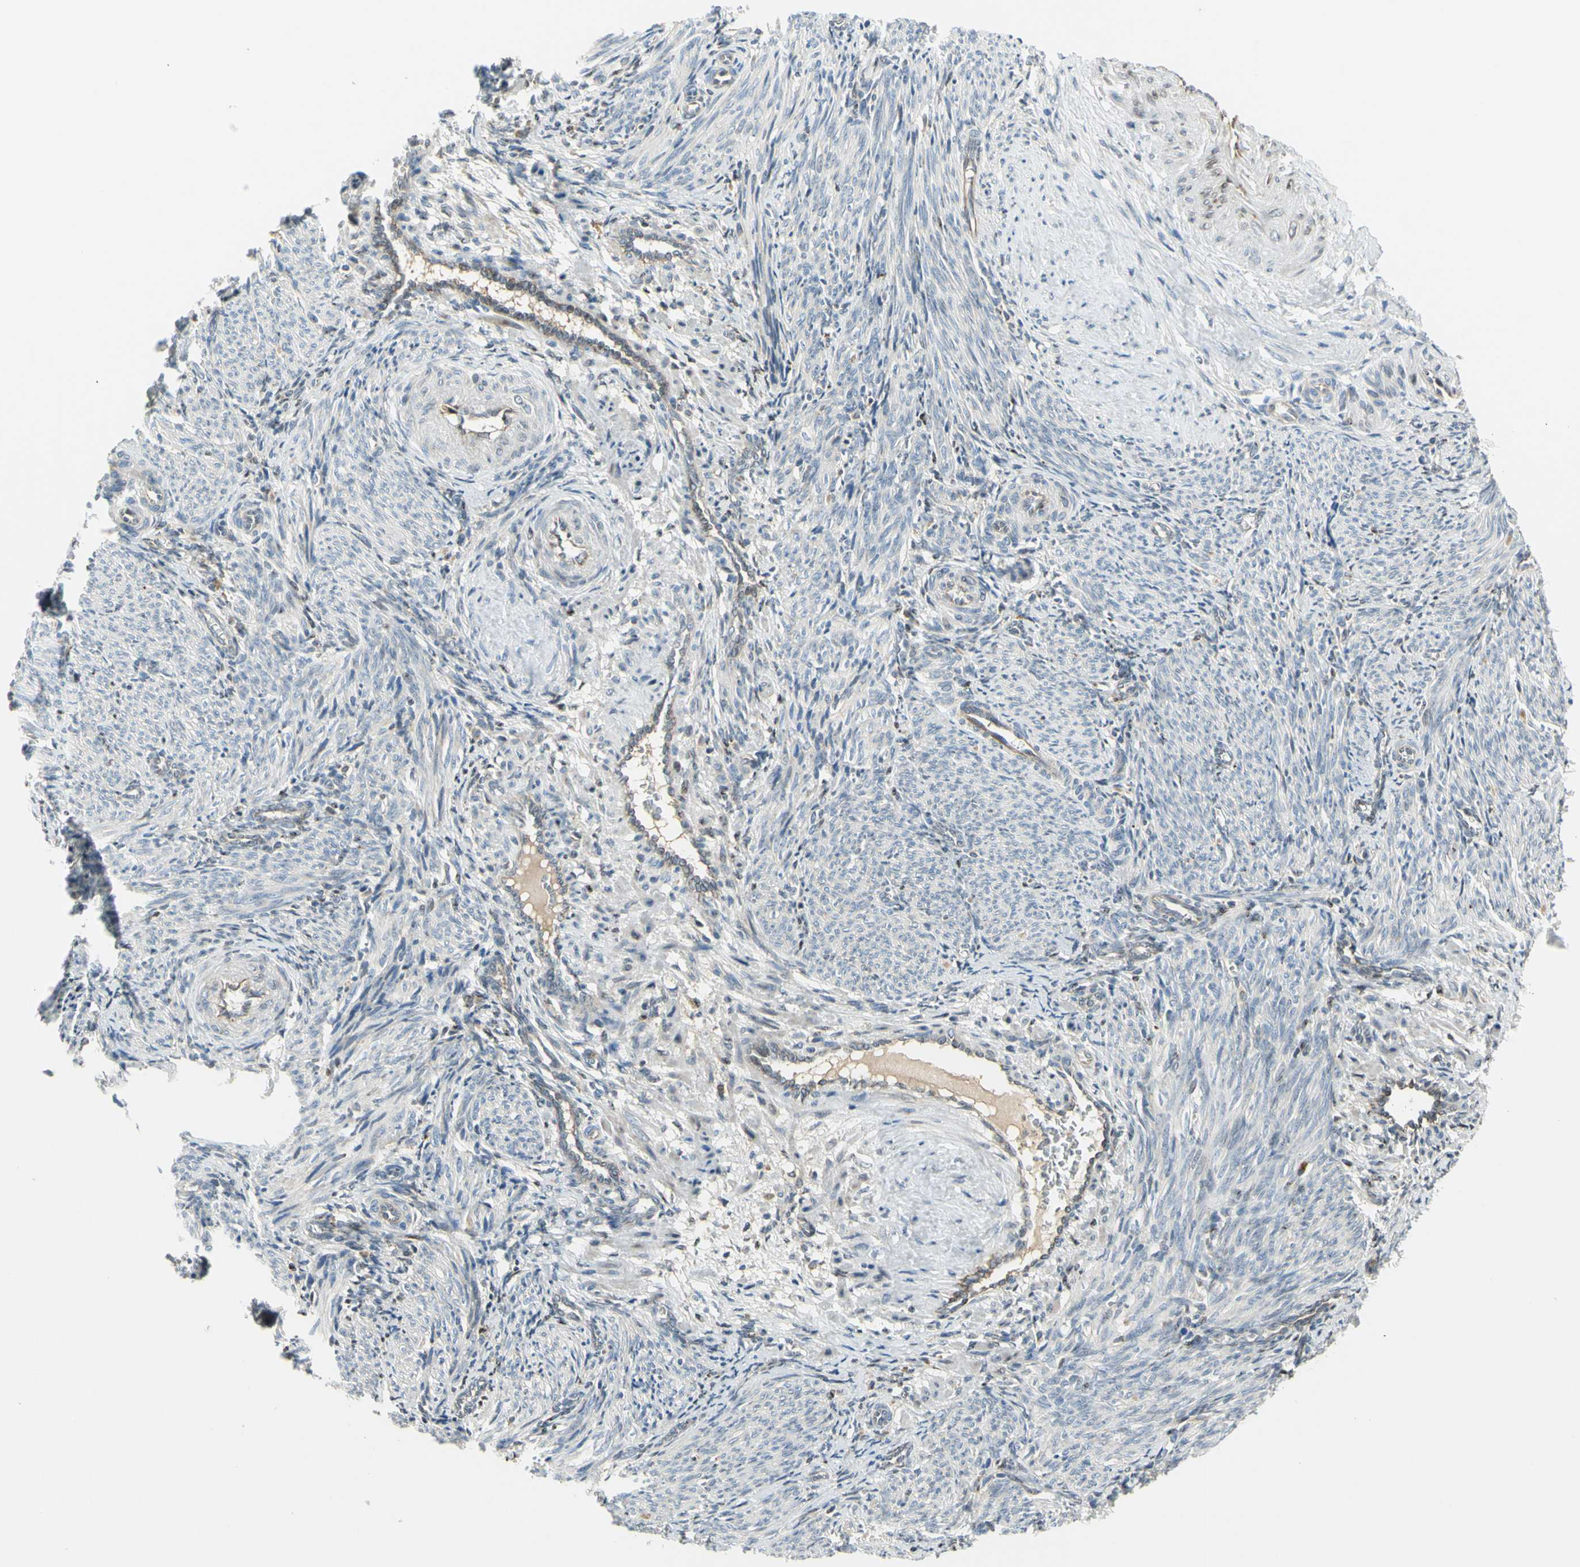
{"staining": {"intensity": "weak", "quantity": "<25%", "location": "cytoplasmic/membranous"}, "tissue": "smooth muscle", "cell_type": "Smooth muscle cells", "image_type": "normal", "snomed": [{"axis": "morphology", "description": "Normal tissue, NOS"}, {"axis": "topography", "description": "Endometrium"}], "caption": "The image shows no significant staining in smooth muscle cells of smooth muscle.", "gene": "NPHP3", "patient": {"sex": "female", "age": 33}}